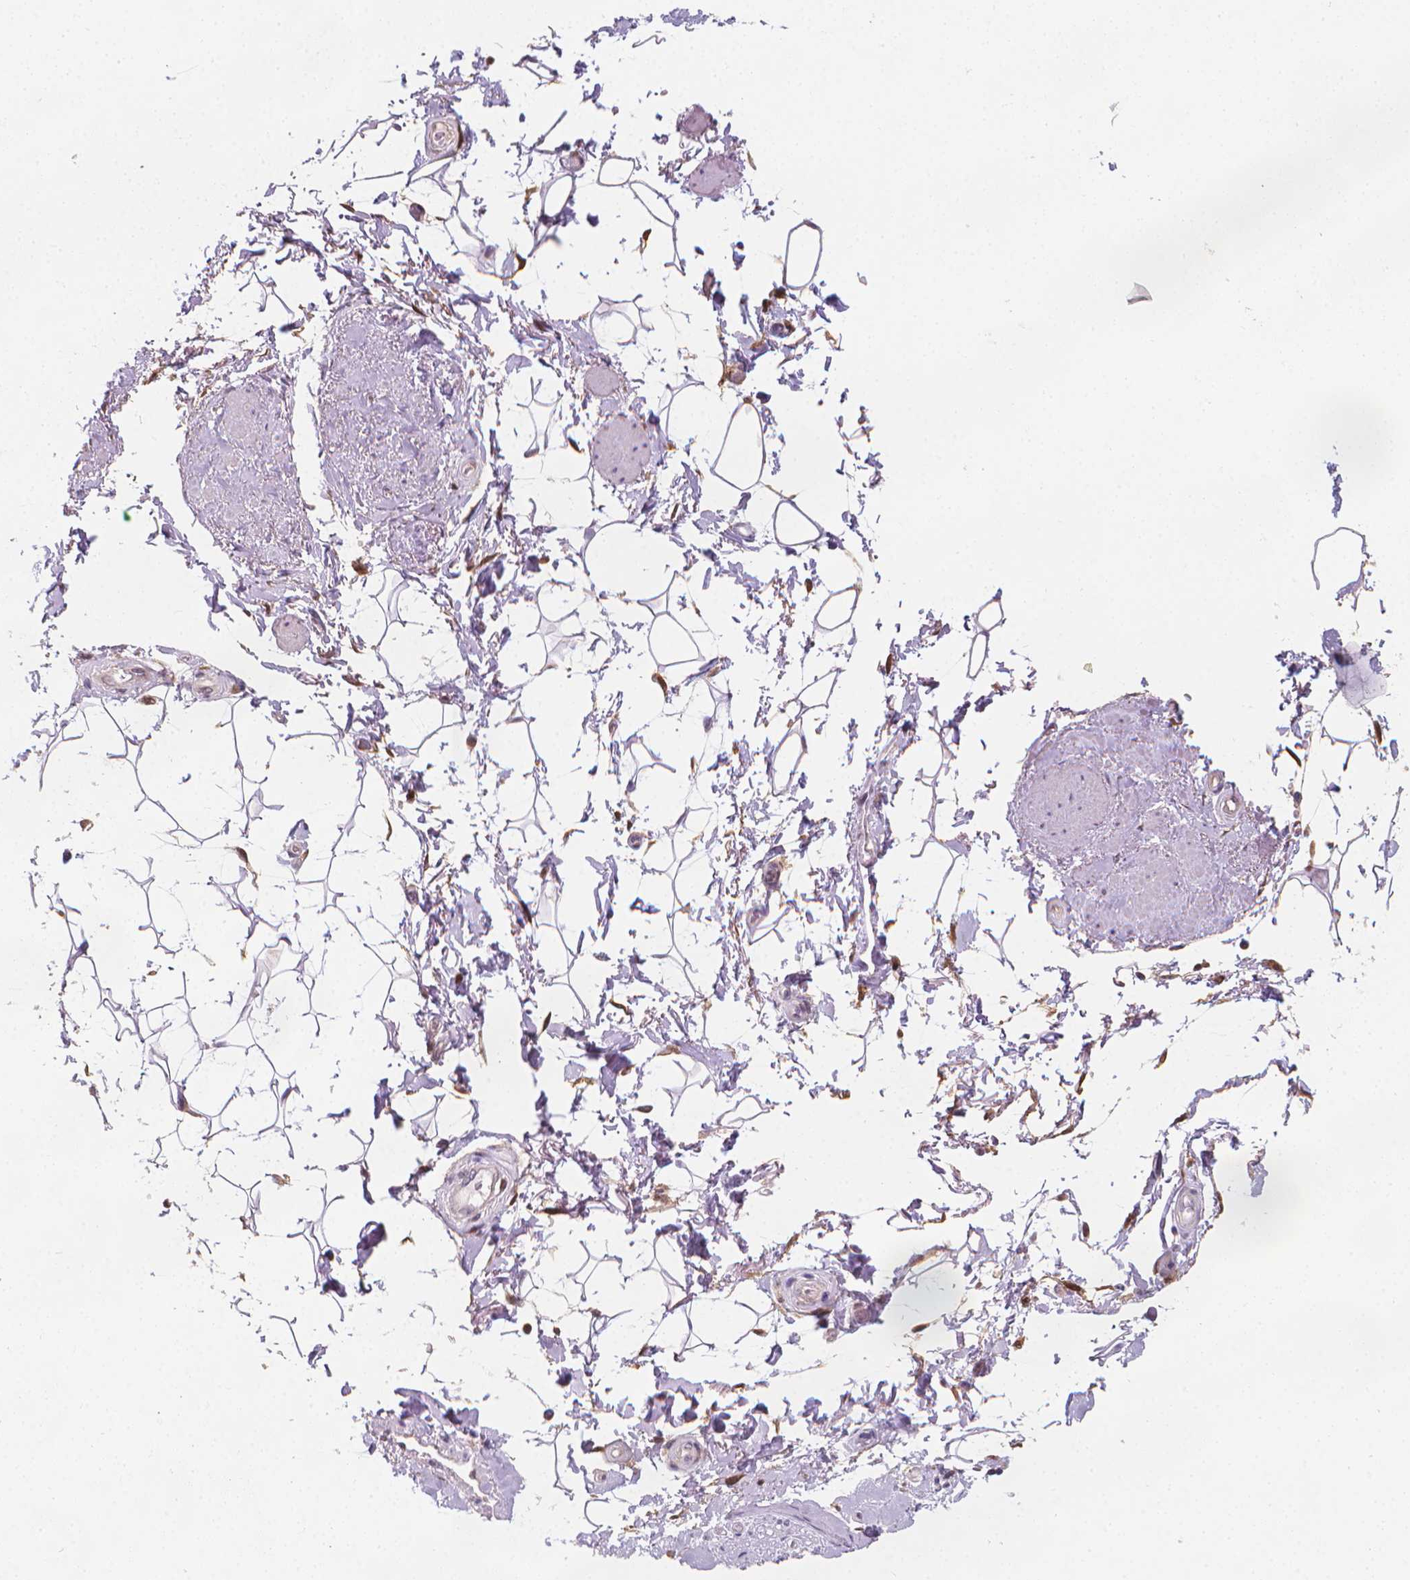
{"staining": {"intensity": "moderate", "quantity": "<25%", "location": "cytoplasmic/membranous"}, "tissue": "adipose tissue", "cell_type": "Adipocytes", "image_type": "normal", "snomed": [{"axis": "morphology", "description": "Normal tissue, NOS"}, {"axis": "topography", "description": "Anal"}, {"axis": "topography", "description": "Peripheral nerve tissue"}], "caption": "Immunohistochemistry of normal adipose tissue shows low levels of moderate cytoplasmic/membranous positivity in about <25% of adipocytes.", "gene": "TNFAIP2", "patient": {"sex": "male", "age": 51}}